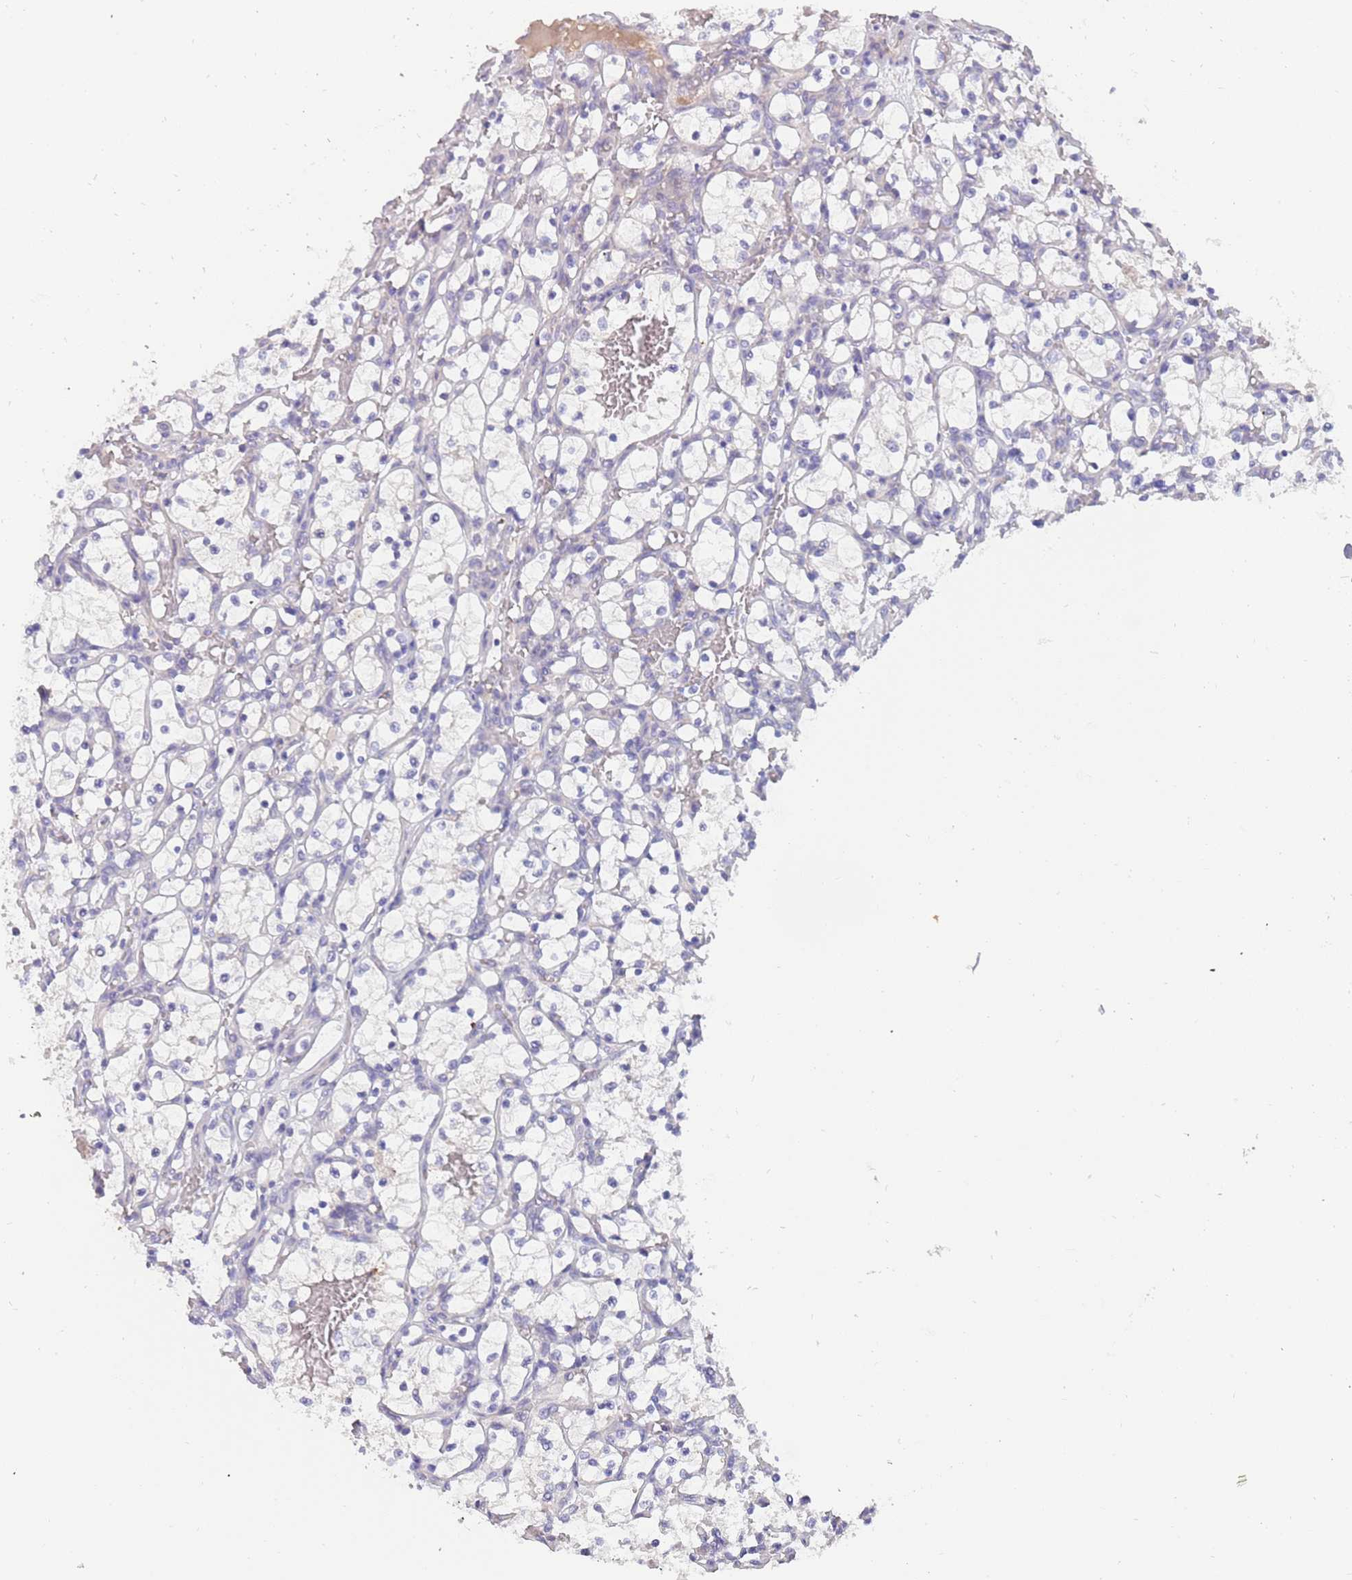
{"staining": {"intensity": "negative", "quantity": "none", "location": "none"}, "tissue": "renal cancer", "cell_type": "Tumor cells", "image_type": "cancer", "snomed": [{"axis": "morphology", "description": "Adenocarcinoma, NOS"}, {"axis": "topography", "description": "Kidney"}], "caption": "Immunohistochemical staining of adenocarcinoma (renal) shows no significant positivity in tumor cells. Nuclei are stained in blue.", "gene": "ZNF746", "patient": {"sex": "female", "age": 69}}